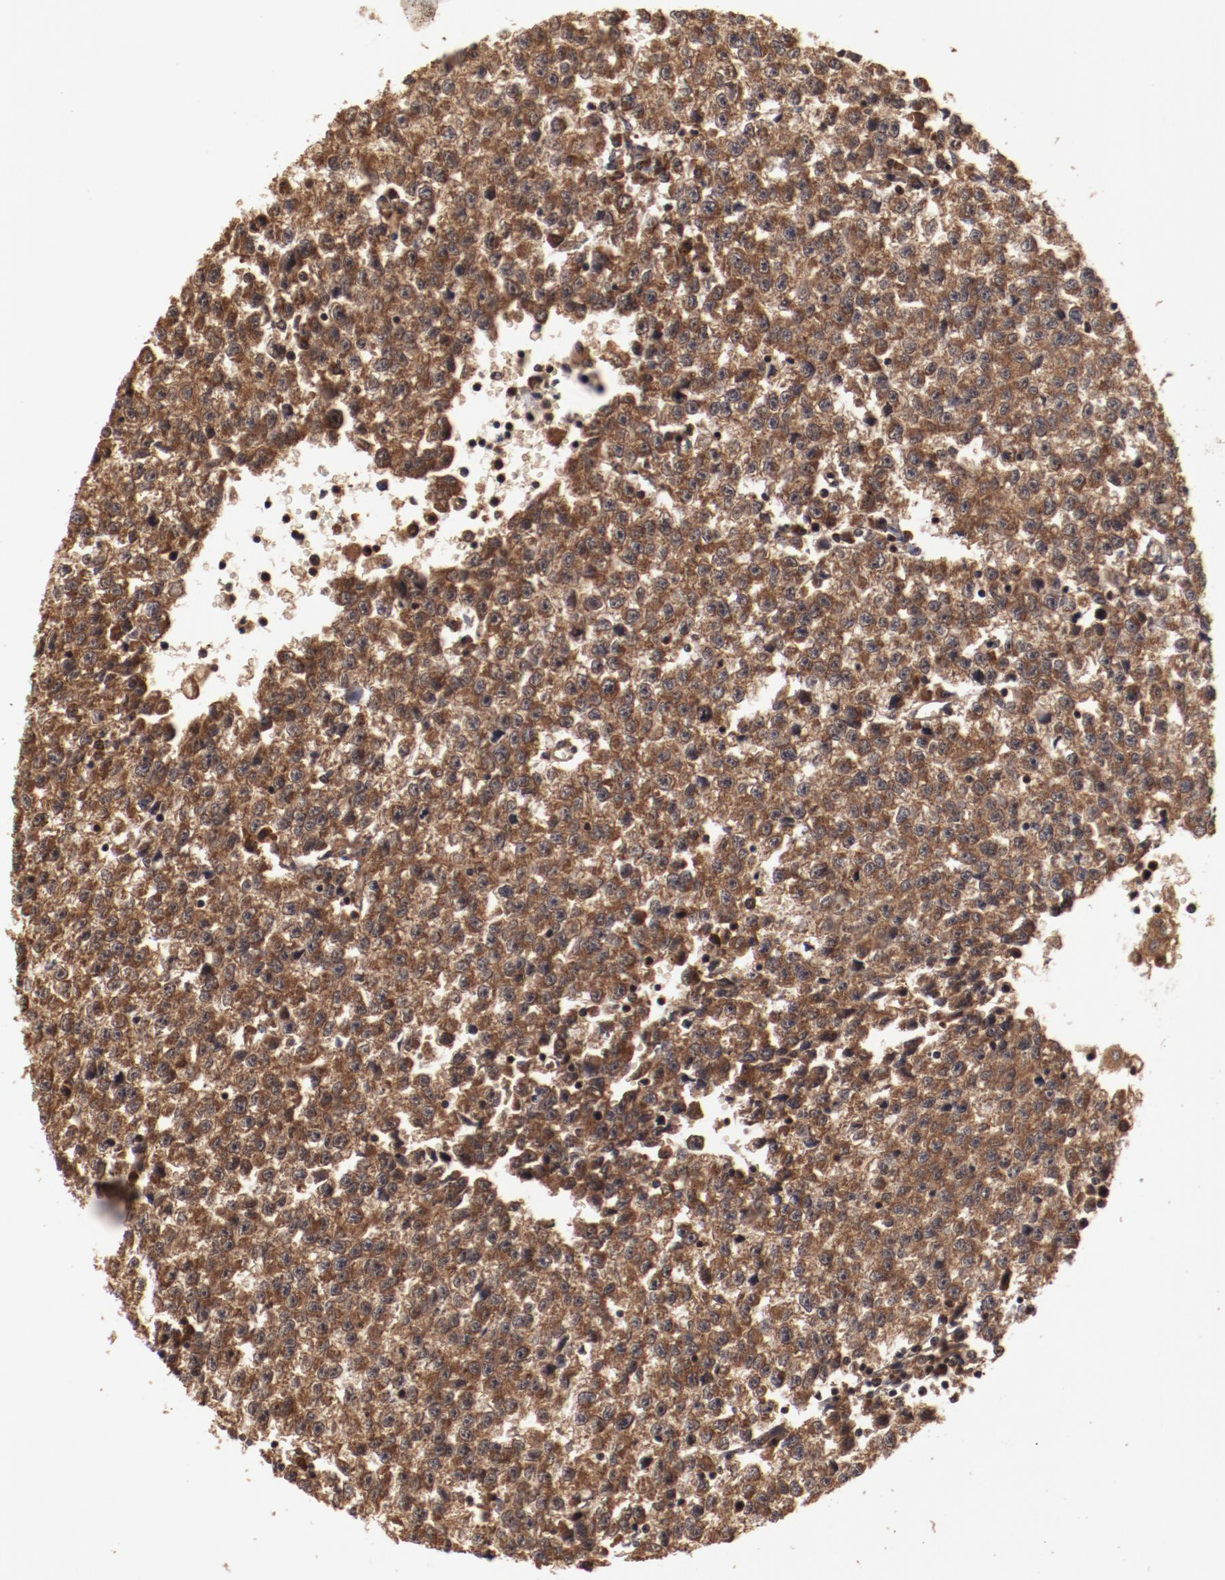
{"staining": {"intensity": "strong", "quantity": ">75%", "location": "cytoplasmic/membranous"}, "tissue": "testis cancer", "cell_type": "Tumor cells", "image_type": "cancer", "snomed": [{"axis": "morphology", "description": "Seminoma, NOS"}, {"axis": "topography", "description": "Testis"}], "caption": "This photomicrograph shows IHC staining of human seminoma (testis), with high strong cytoplasmic/membranous positivity in approximately >75% of tumor cells.", "gene": "TENM1", "patient": {"sex": "male", "age": 35}}